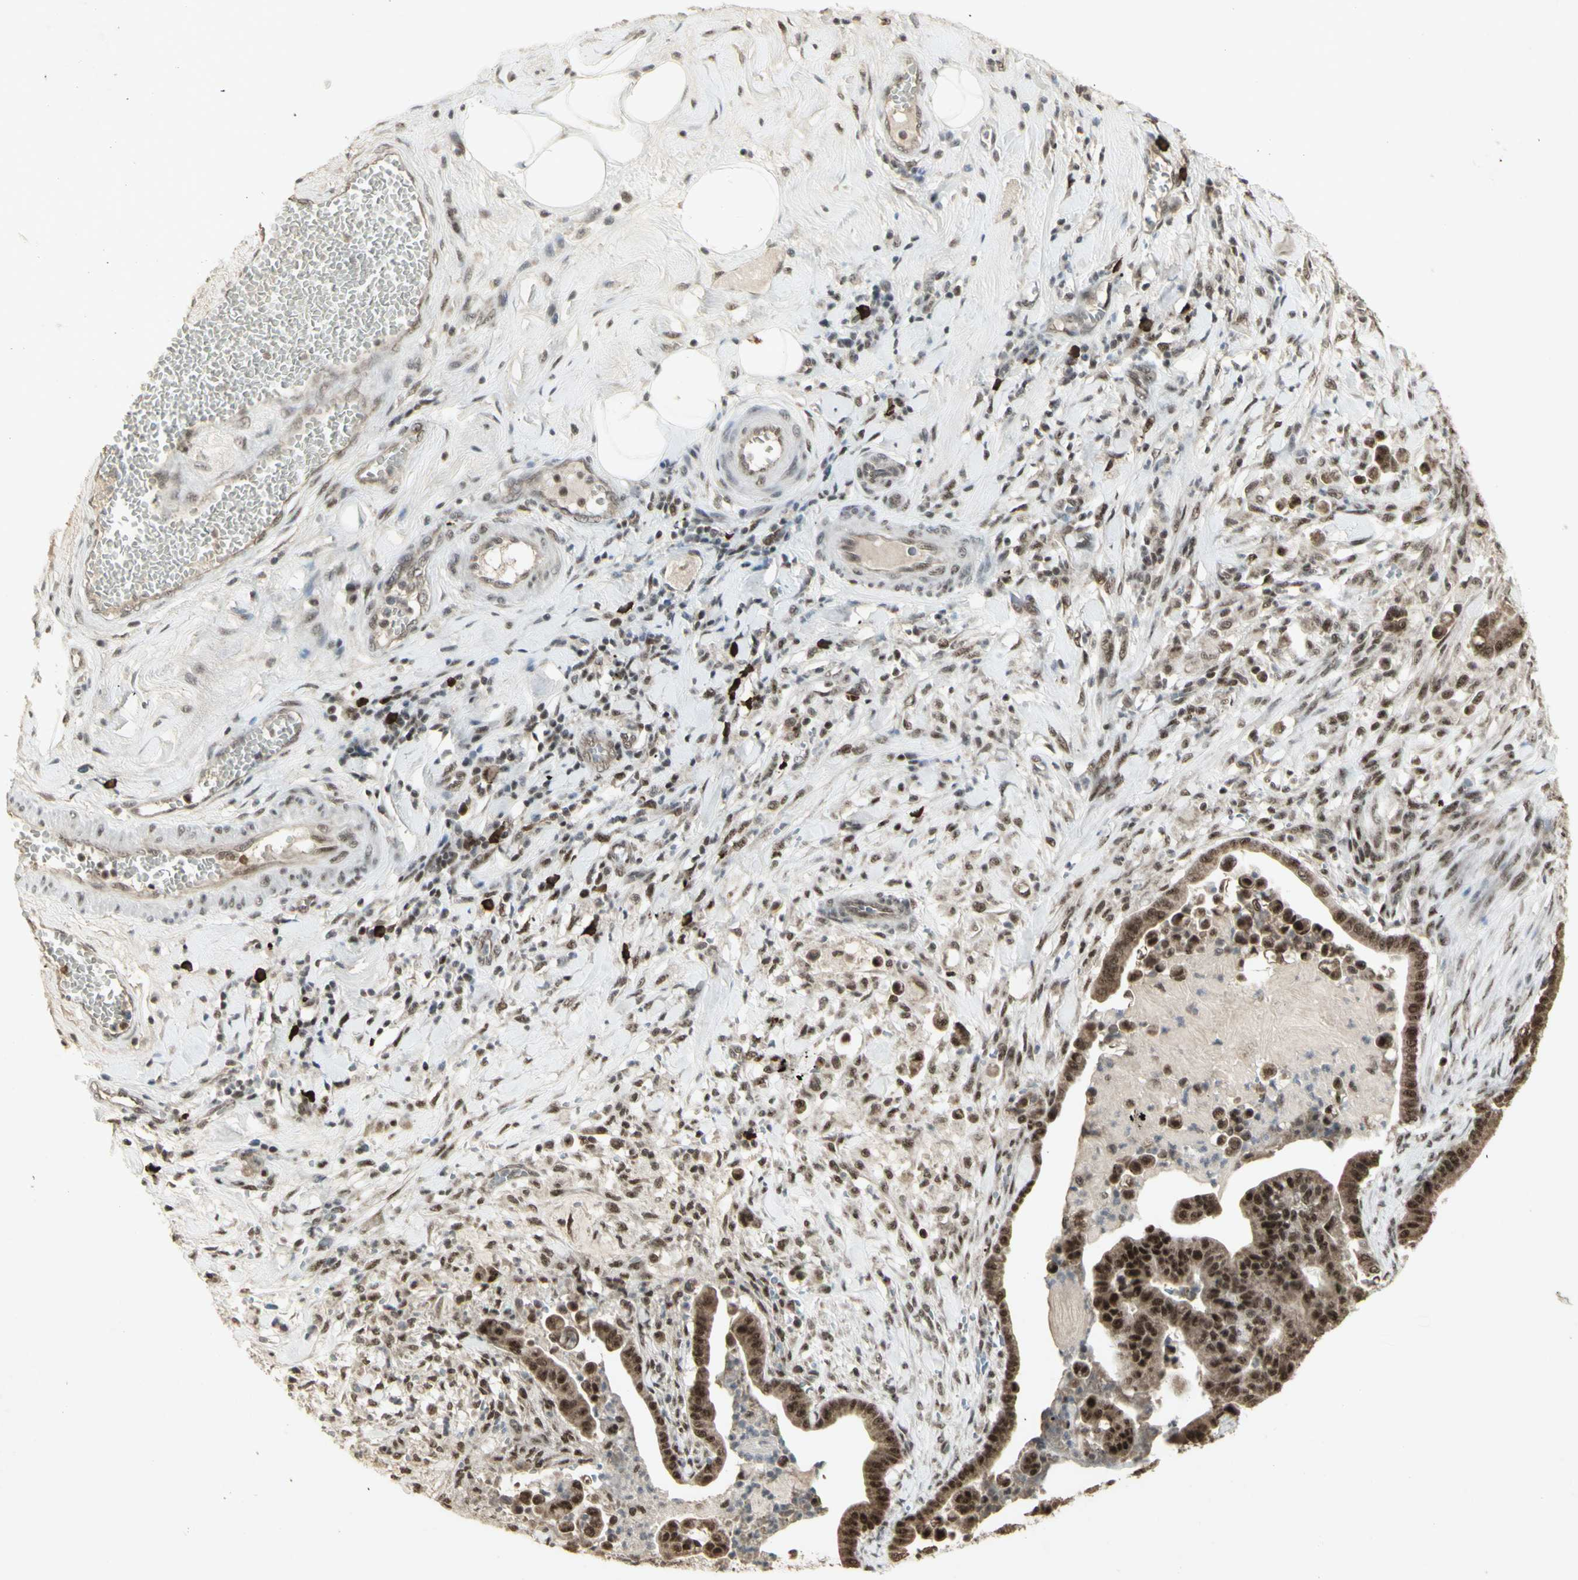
{"staining": {"intensity": "strong", "quantity": "25%-75%", "location": "nuclear"}, "tissue": "pancreatic cancer", "cell_type": "Tumor cells", "image_type": "cancer", "snomed": [{"axis": "morphology", "description": "Adenocarcinoma, NOS"}, {"axis": "topography", "description": "Pancreas"}], "caption": "An immunohistochemistry (IHC) photomicrograph of tumor tissue is shown. Protein staining in brown shows strong nuclear positivity in adenocarcinoma (pancreatic) within tumor cells.", "gene": "CCNT1", "patient": {"sex": "male", "age": 63}}